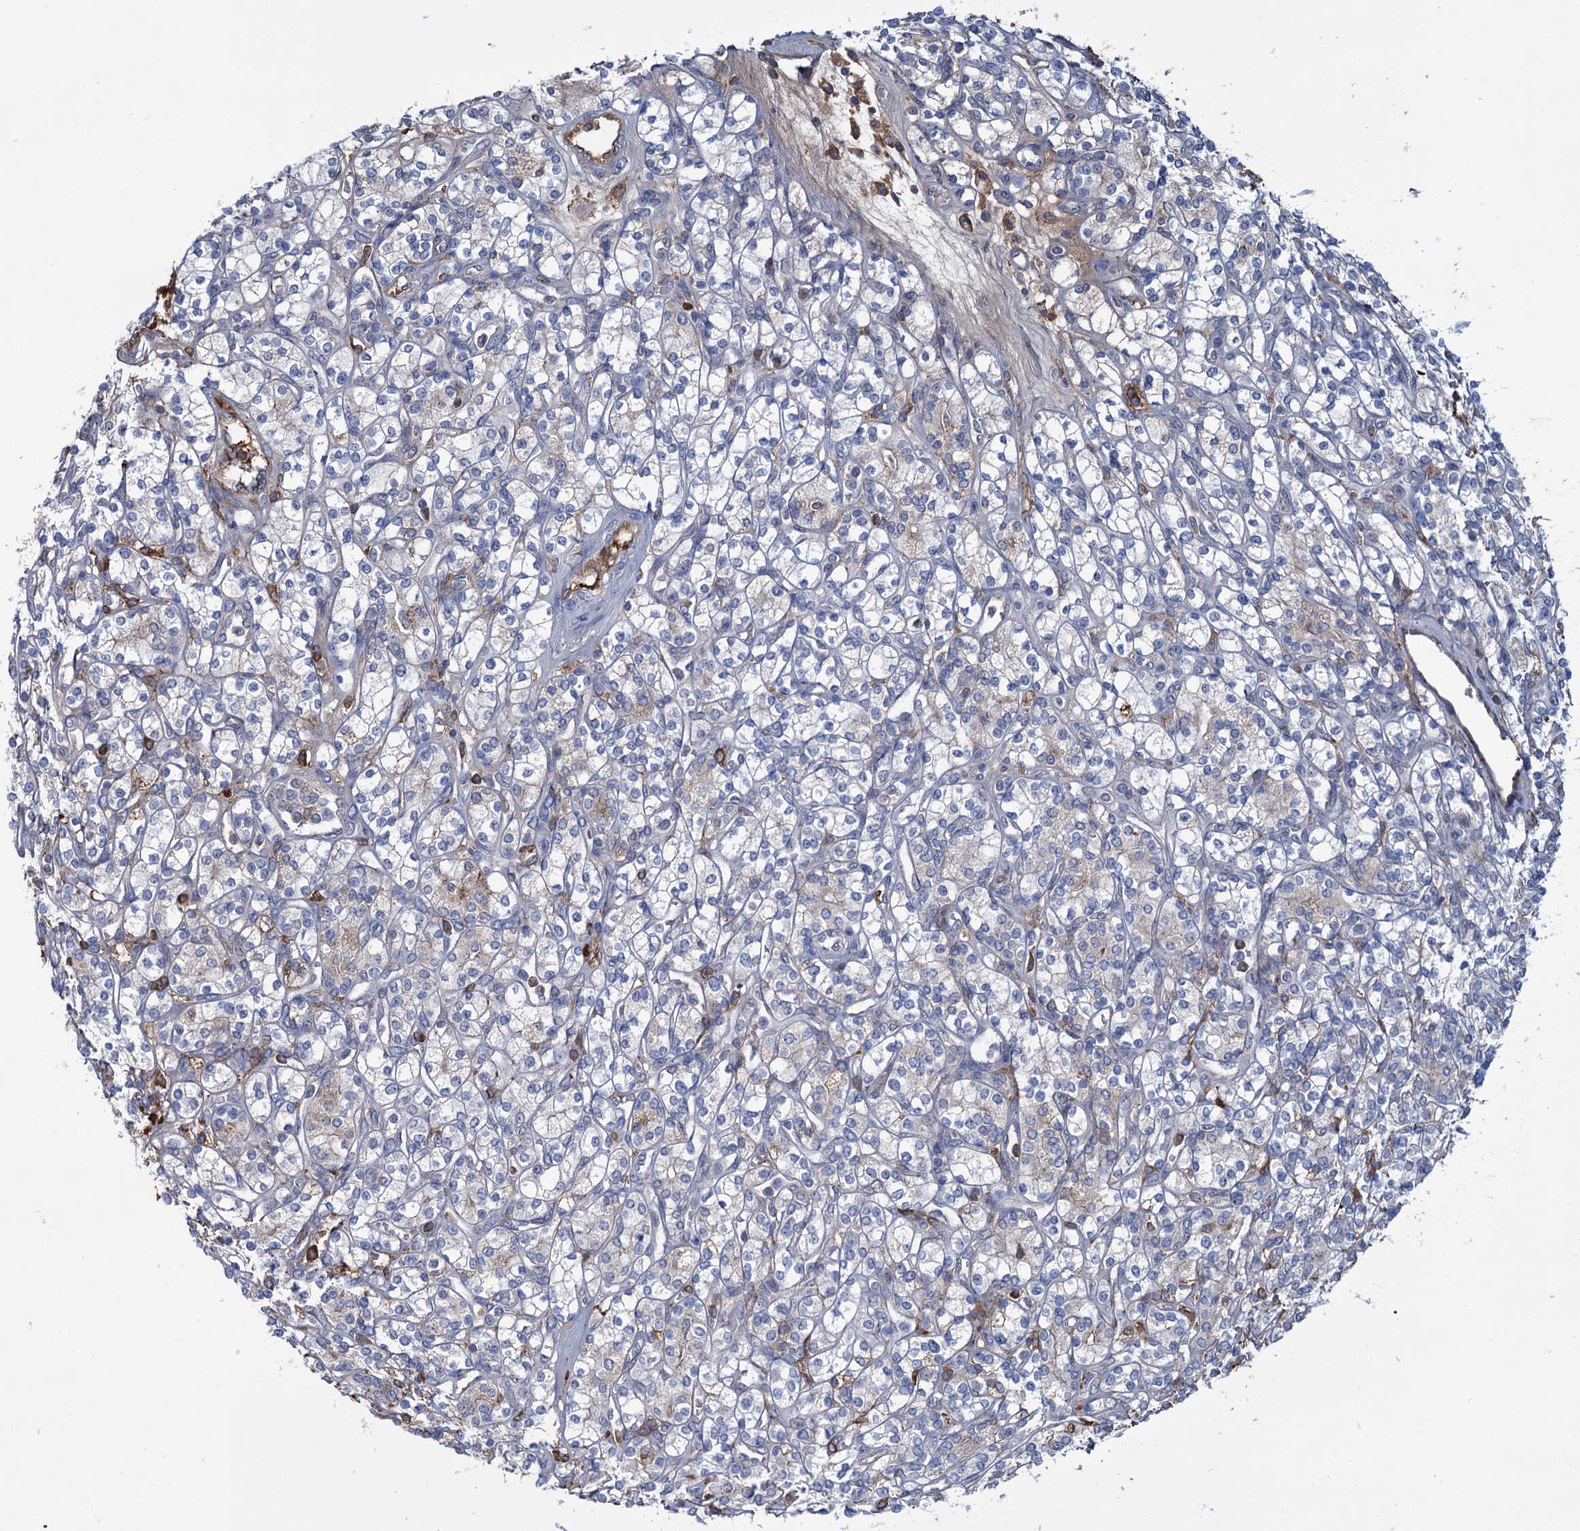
{"staining": {"intensity": "weak", "quantity": "<25%", "location": "cytoplasmic/membranous"}, "tissue": "renal cancer", "cell_type": "Tumor cells", "image_type": "cancer", "snomed": [{"axis": "morphology", "description": "Adenocarcinoma, NOS"}, {"axis": "topography", "description": "Kidney"}], "caption": "A micrograph of human renal adenocarcinoma is negative for staining in tumor cells.", "gene": "LPIN1", "patient": {"sex": "male", "age": 77}}